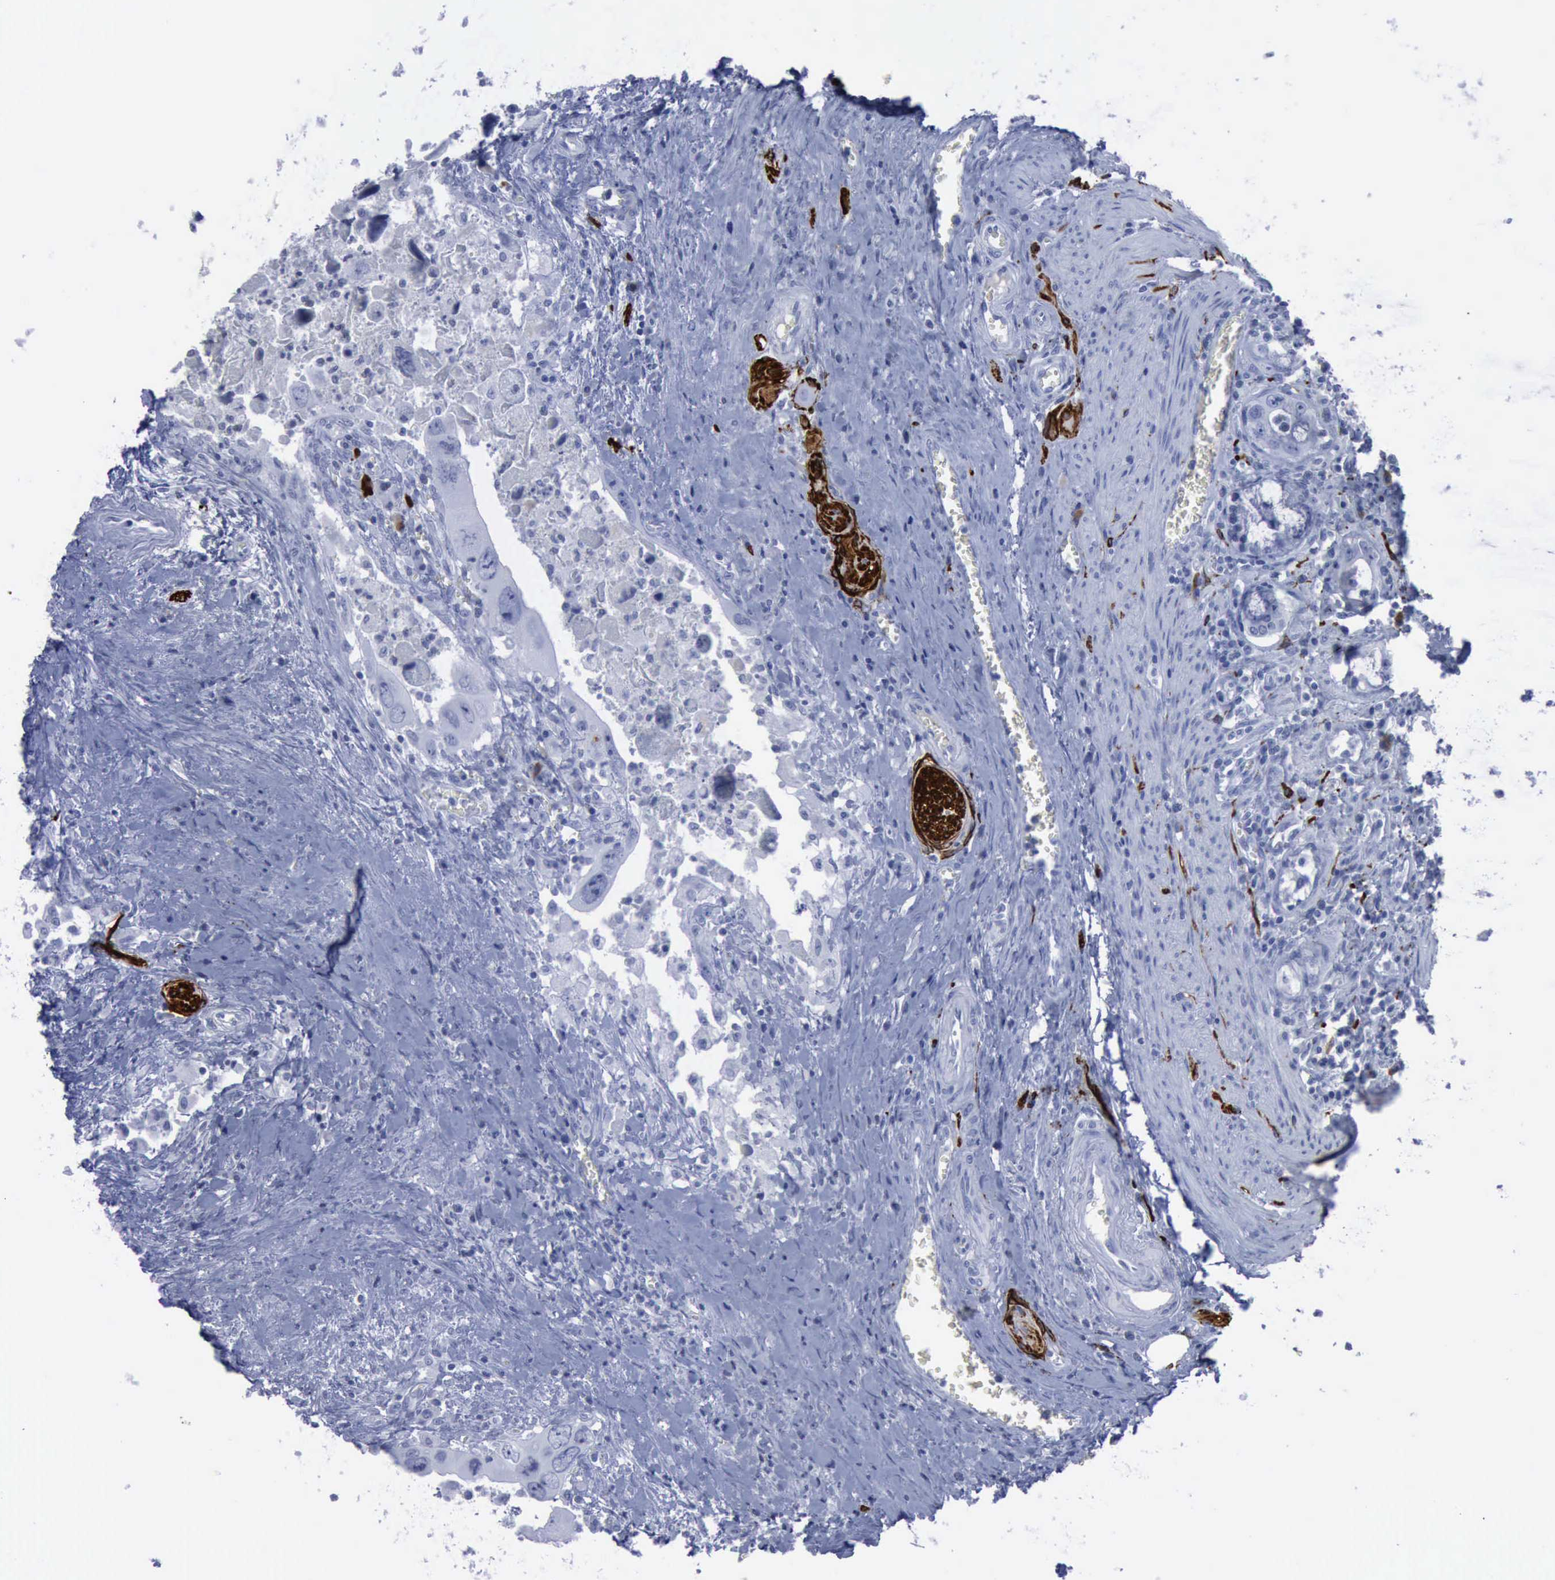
{"staining": {"intensity": "negative", "quantity": "none", "location": "none"}, "tissue": "colorectal cancer", "cell_type": "Tumor cells", "image_type": "cancer", "snomed": [{"axis": "morphology", "description": "Adenocarcinoma, NOS"}, {"axis": "topography", "description": "Rectum"}], "caption": "This micrograph is of adenocarcinoma (colorectal) stained with immunohistochemistry (IHC) to label a protein in brown with the nuclei are counter-stained blue. There is no staining in tumor cells.", "gene": "NGFR", "patient": {"sex": "male", "age": 70}}